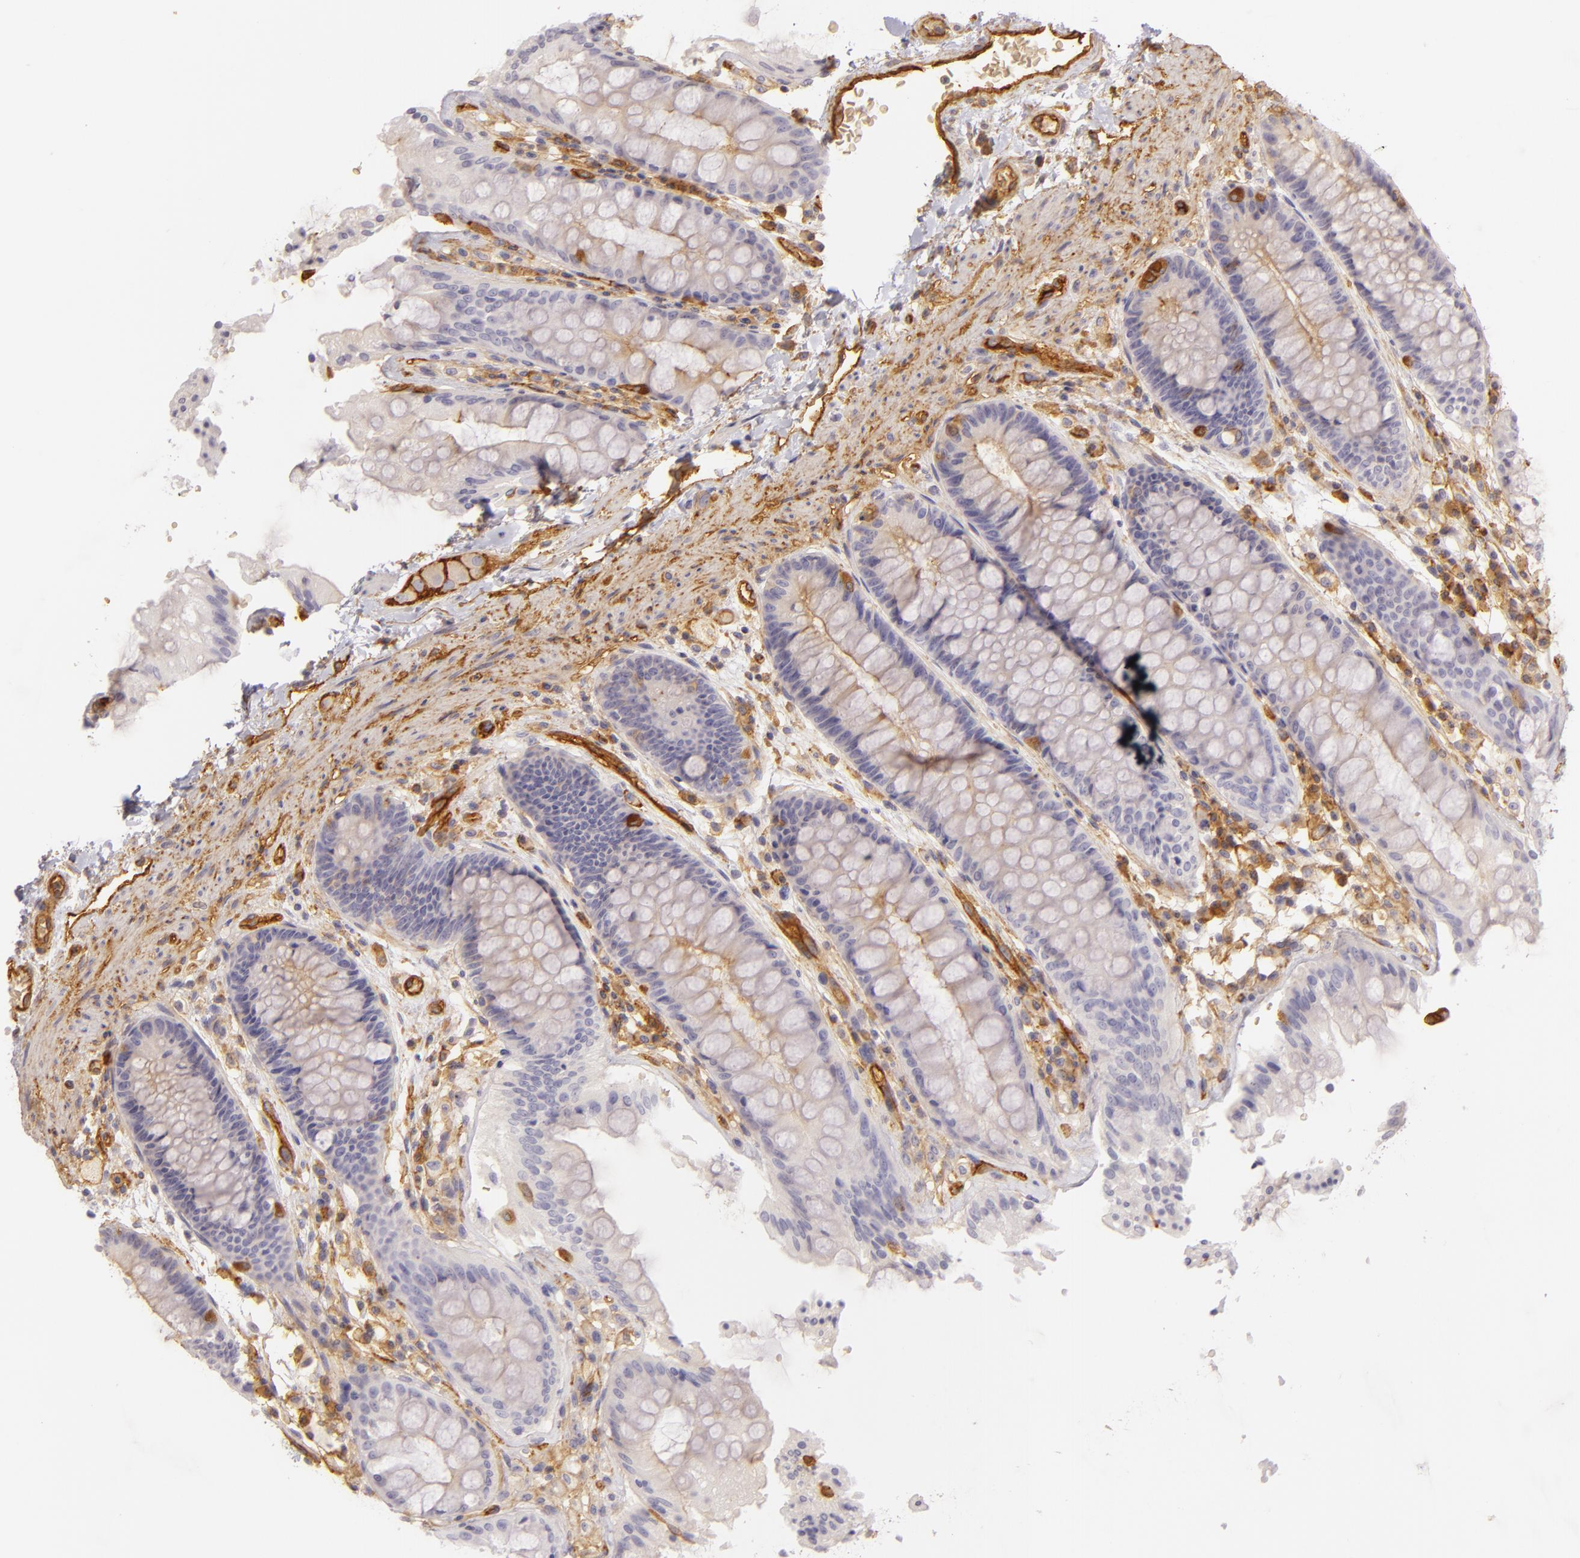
{"staining": {"intensity": "negative", "quantity": "none", "location": "none"}, "tissue": "rectum", "cell_type": "Glandular cells", "image_type": "normal", "snomed": [{"axis": "morphology", "description": "Normal tissue, NOS"}, {"axis": "topography", "description": "Rectum"}], "caption": "DAB (3,3'-diaminobenzidine) immunohistochemical staining of unremarkable rectum reveals no significant positivity in glandular cells. (DAB (3,3'-diaminobenzidine) immunohistochemistry, high magnification).", "gene": "CD59", "patient": {"sex": "female", "age": 46}}